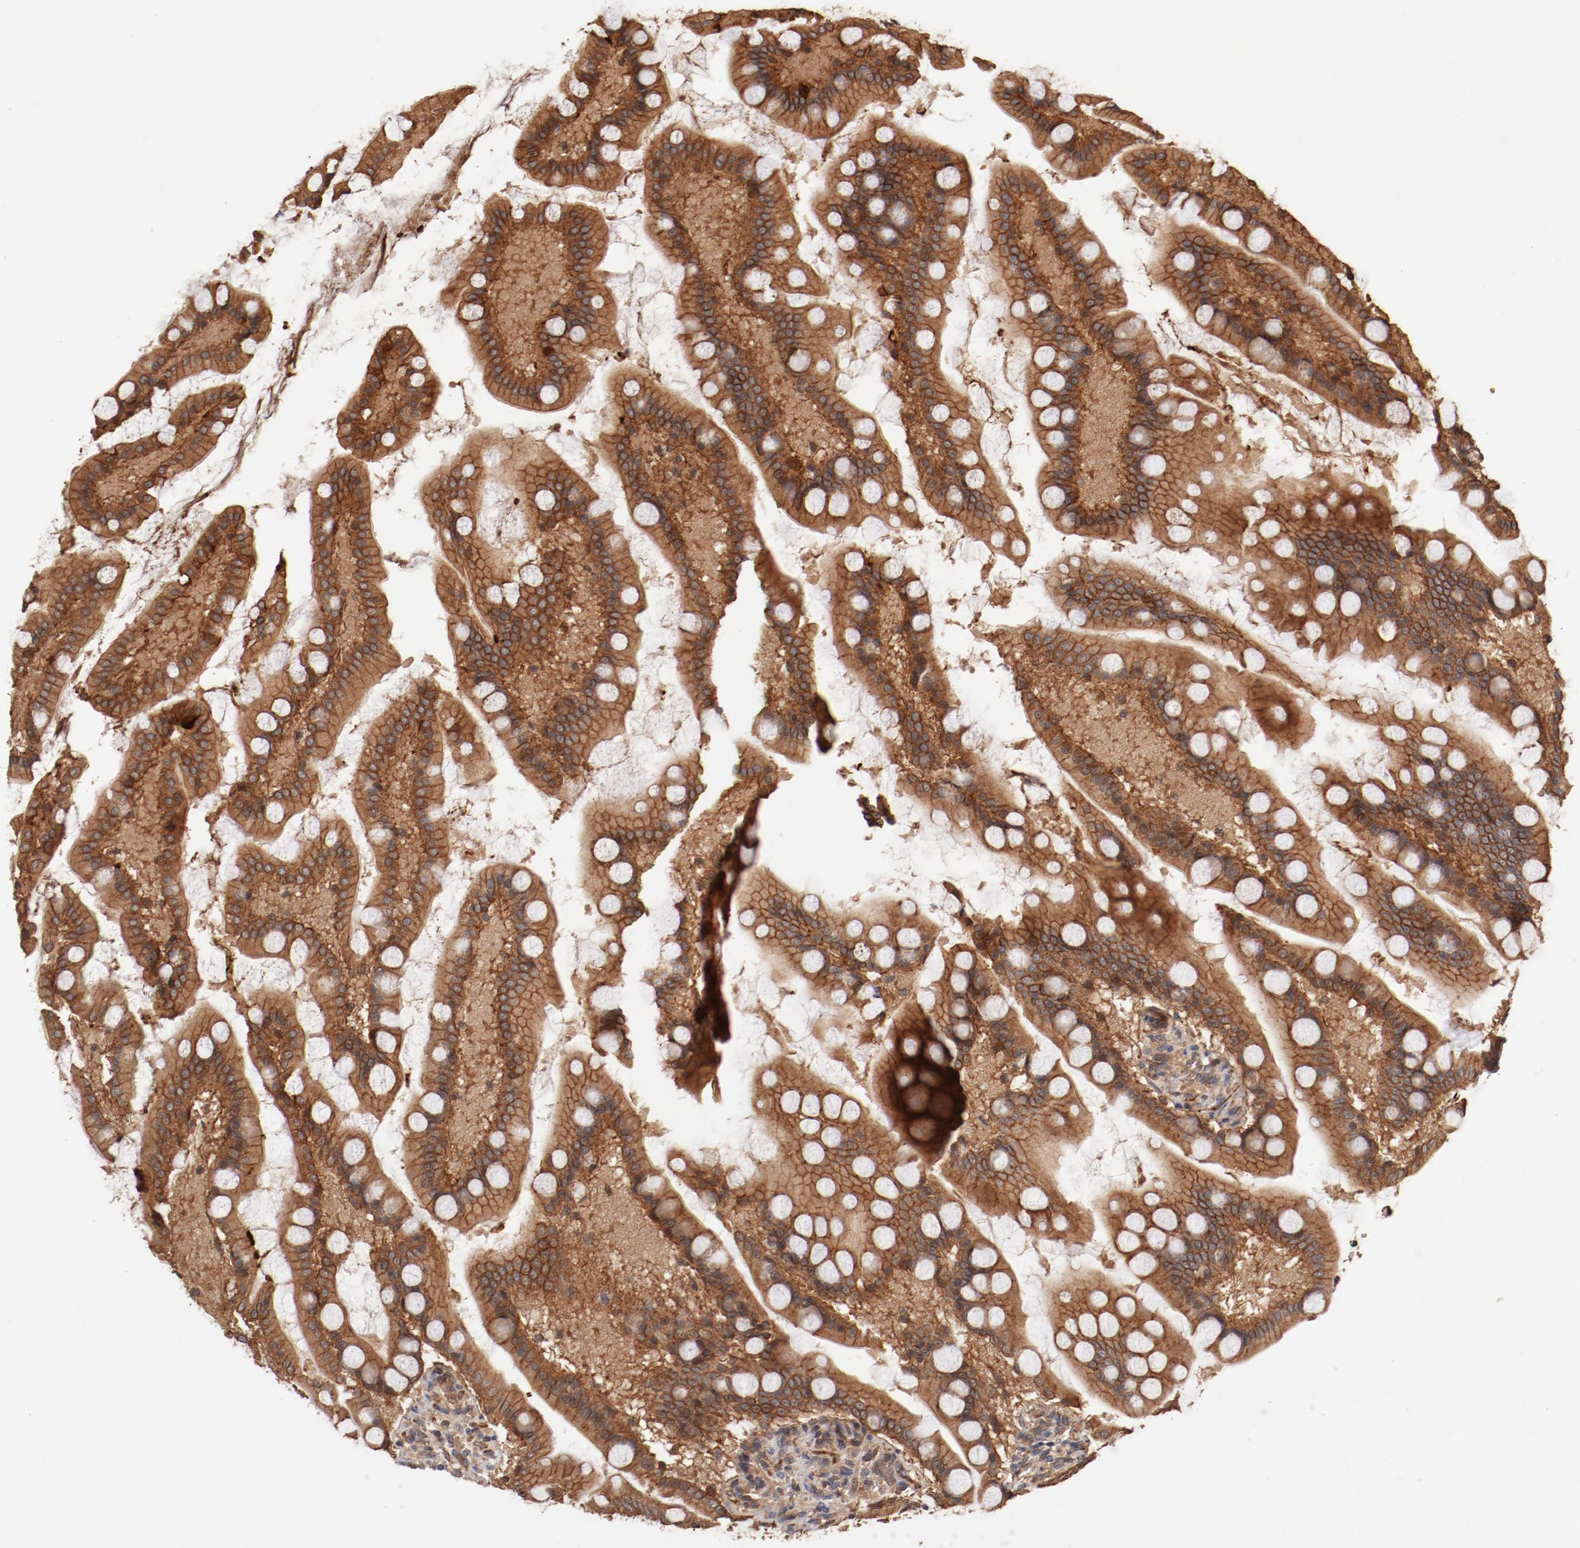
{"staining": {"intensity": "moderate", "quantity": ">75%", "location": "cytoplasmic/membranous"}, "tissue": "small intestine", "cell_type": "Glandular cells", "image_type": "normal", "snomed": [{"axis": "morphology", "description": "Normal tissue, NOS"}, {"axis": "topography", "description": "Small intestine"}], "caption": "Immunohistochemical staining of normal human small intestine displays moderate cytoplasmic/membranous protein staining in about >75% of glandular cells. Using DAB (3,3'-diaminobenzidine) (brown) and hematoxylin (blue) stains, captured at high magnification using brightfield microscopy.", "gene": "GUF1", "patient": {"sex": "male", "age": 41}}